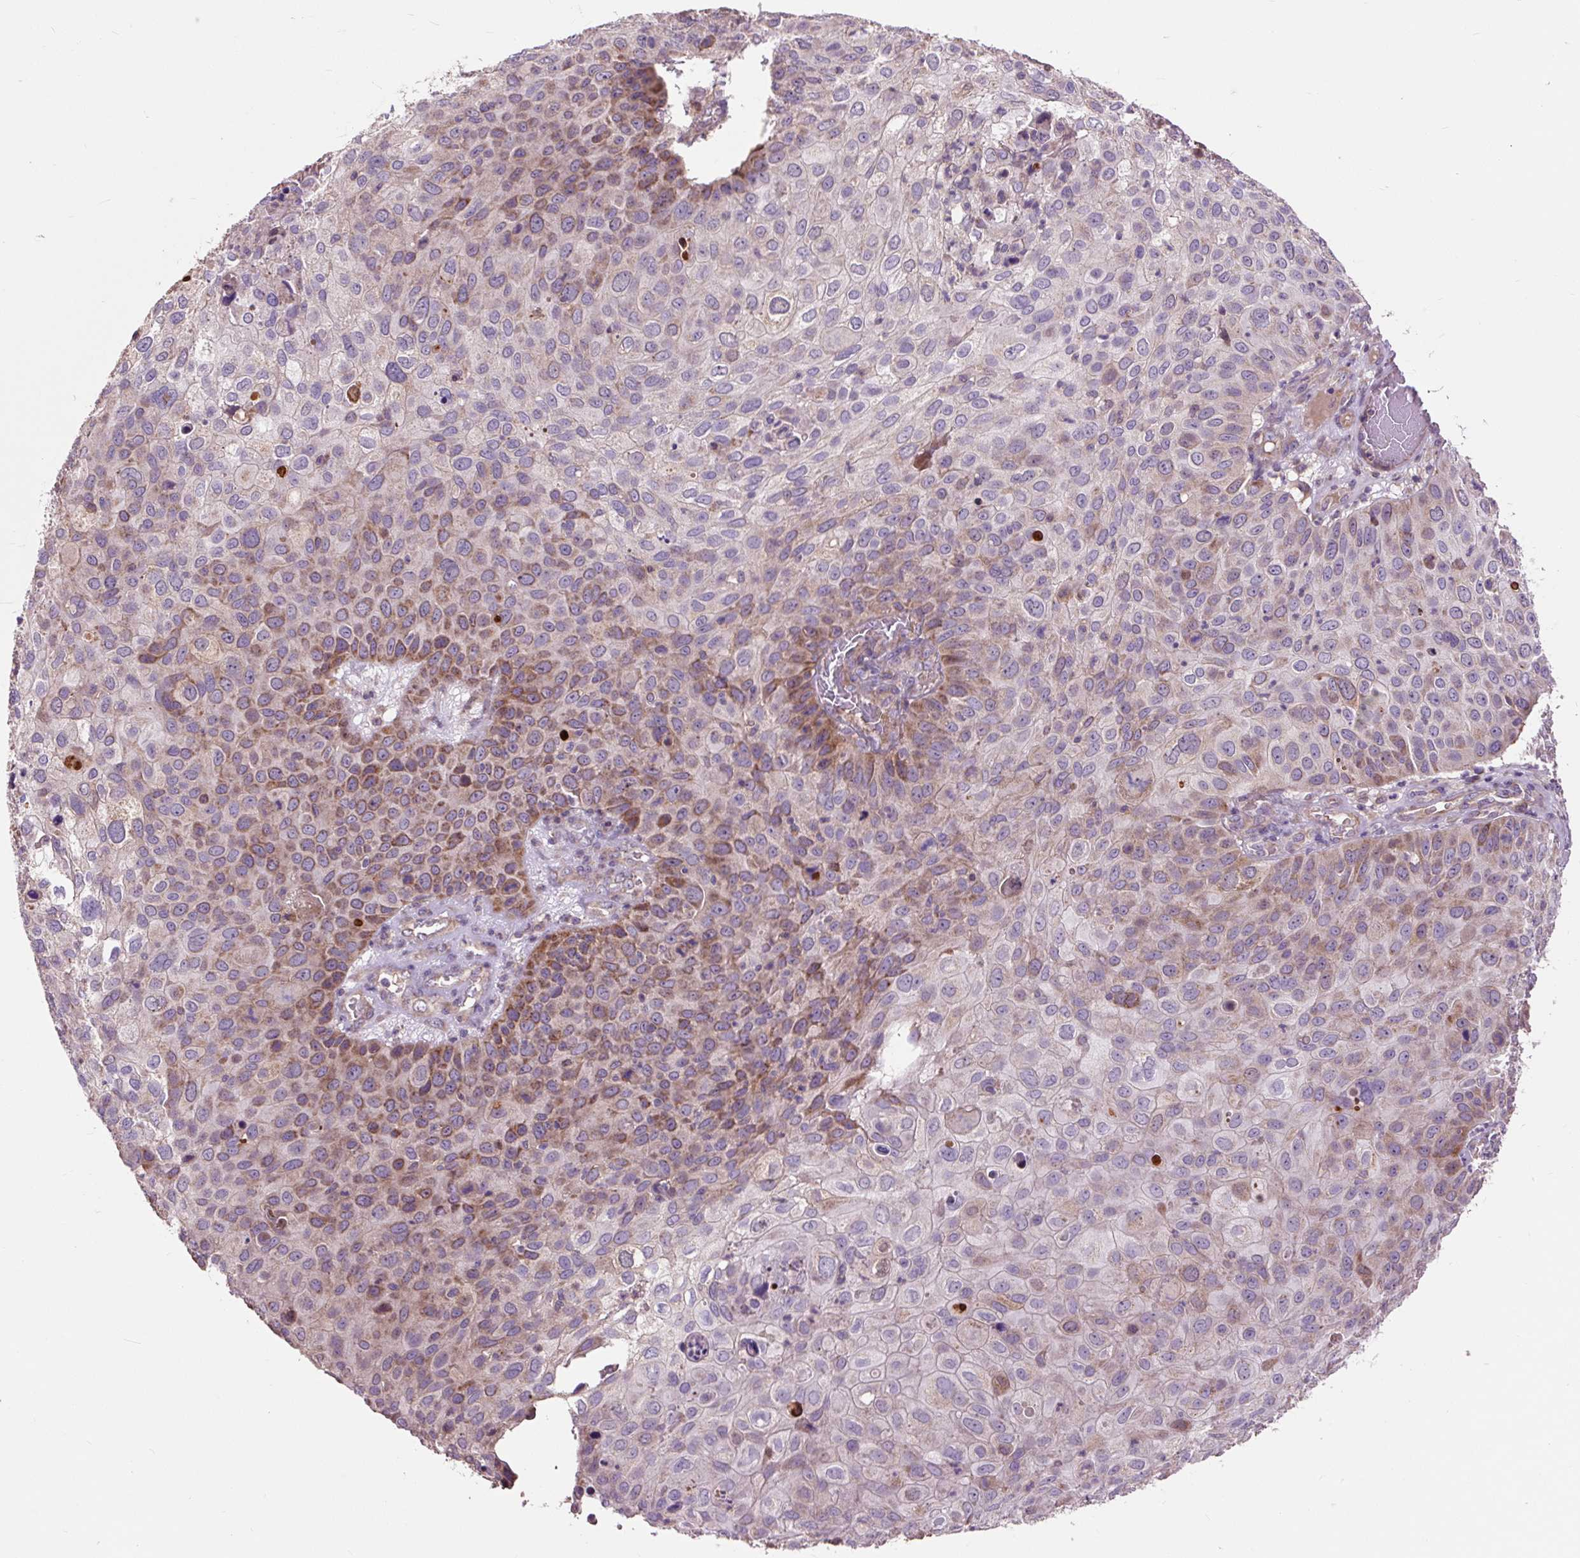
{"staining": {"intensity": "moderate", "quantity": "25%-75%", "location": "cytoplasmic/membranous"}, "tissue": "skin cancer", "cell_type": "Tumor cells", "image_type": "cancer", "snomed": [{"axis": "morphology", "description": "Squamous cell carcinoma, NOS"}, {"axis": "topography", "description": "Skin"}], "caption": "Human skin cancer stained with a protein marker exhibits moderate staining in tumor cells.", "gene": "PRIMPOL", "patient": {"sex": "male", "age": 87}}